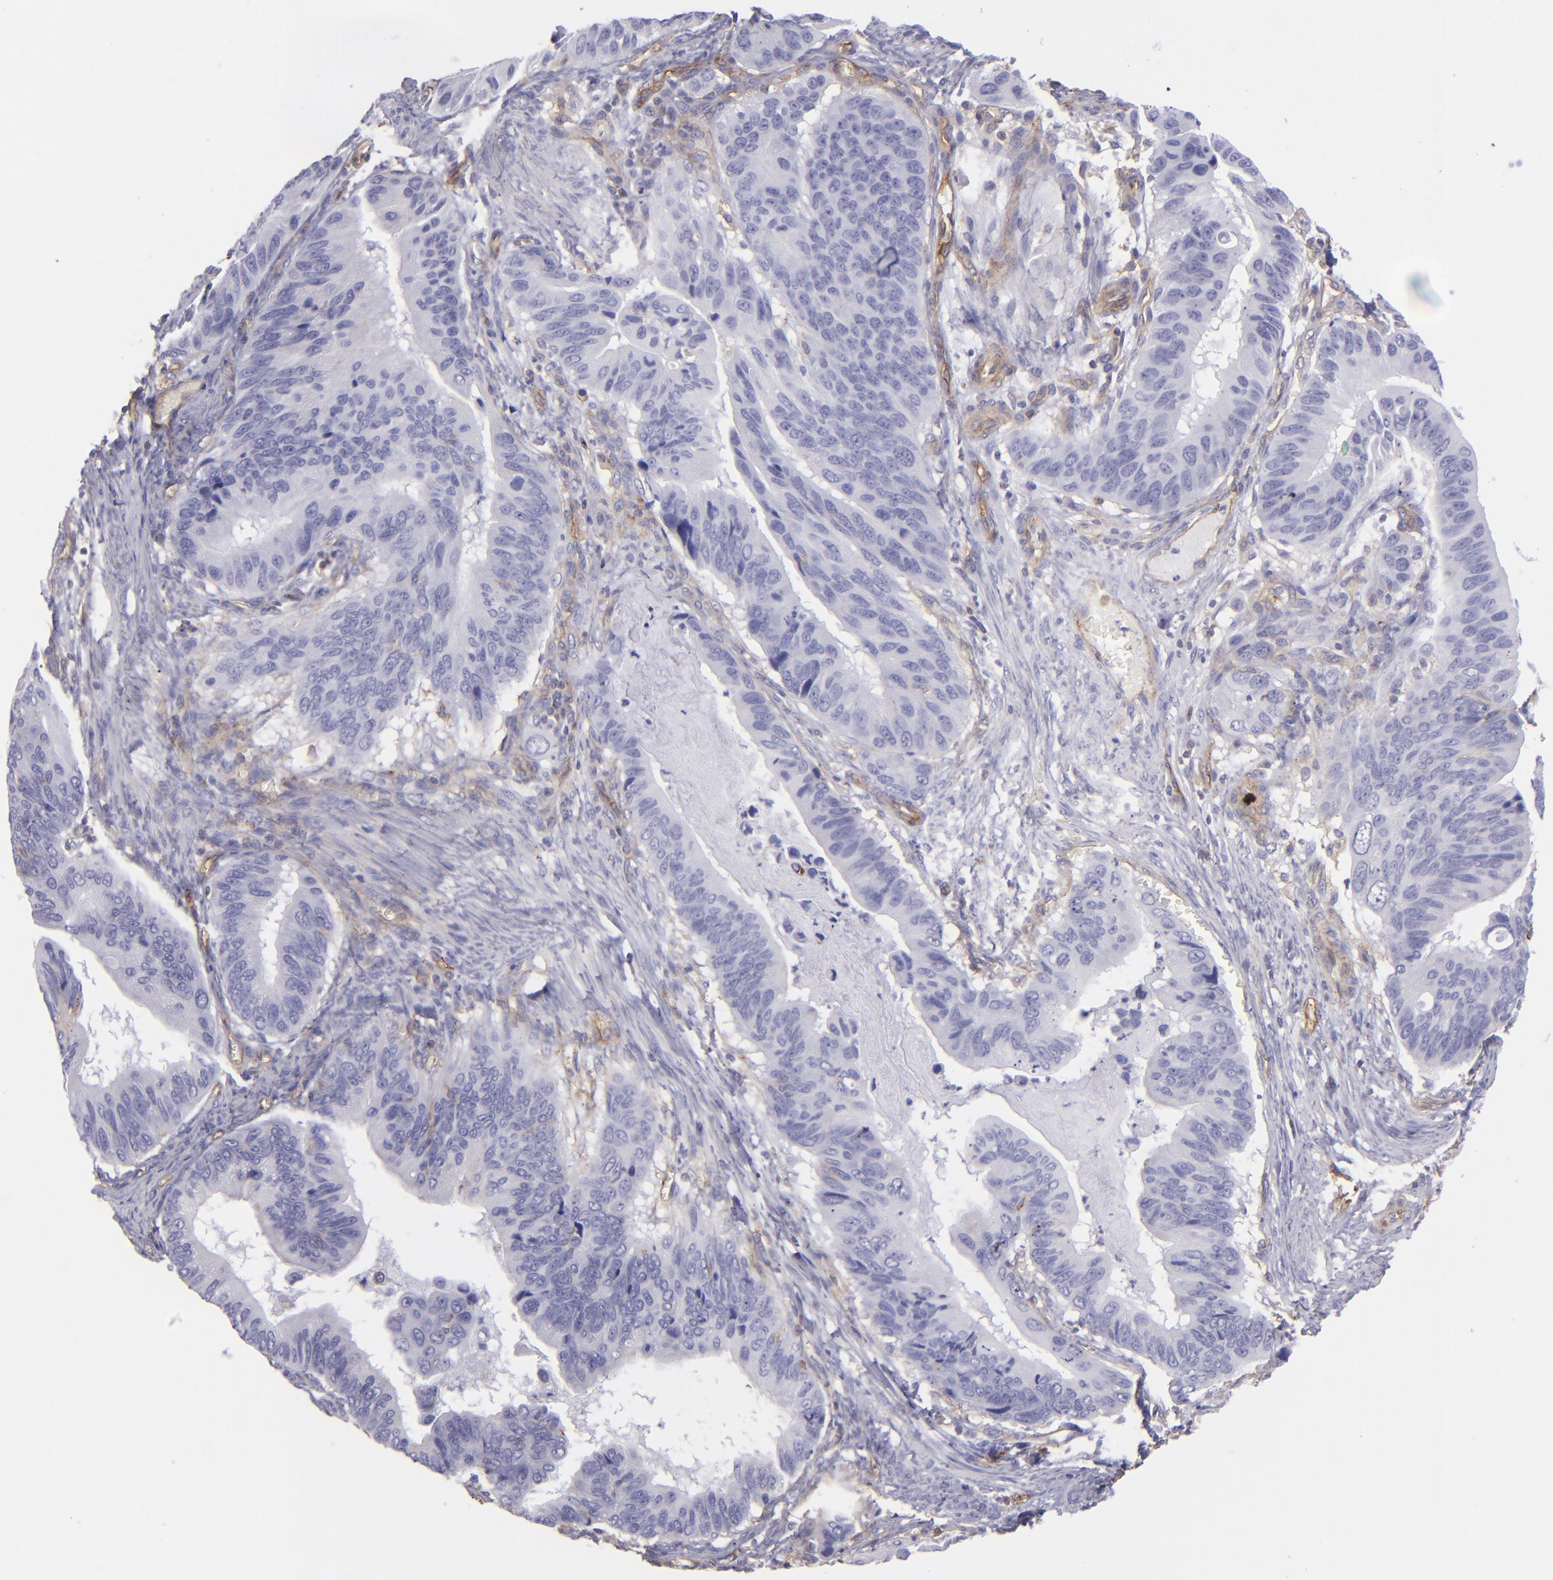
{"staining": {"intensity": "negative", "quantity": "none", "location": "none"}, "tissue": "stomach cancer", "cell_type": "Tumor cells", "image_type": "cancer", "snomed": [{"axis": "morphology", "description": "Adenocarcinoma, NOS"}, {"axis": "topography", "description": "Stomach, upper"}], "caption": "Tumor cells are negative for protein expression in human adenocarcinoma (stomach).", "gene": "ENTPD1", "patient": {"sex": "male", "age": 80}}